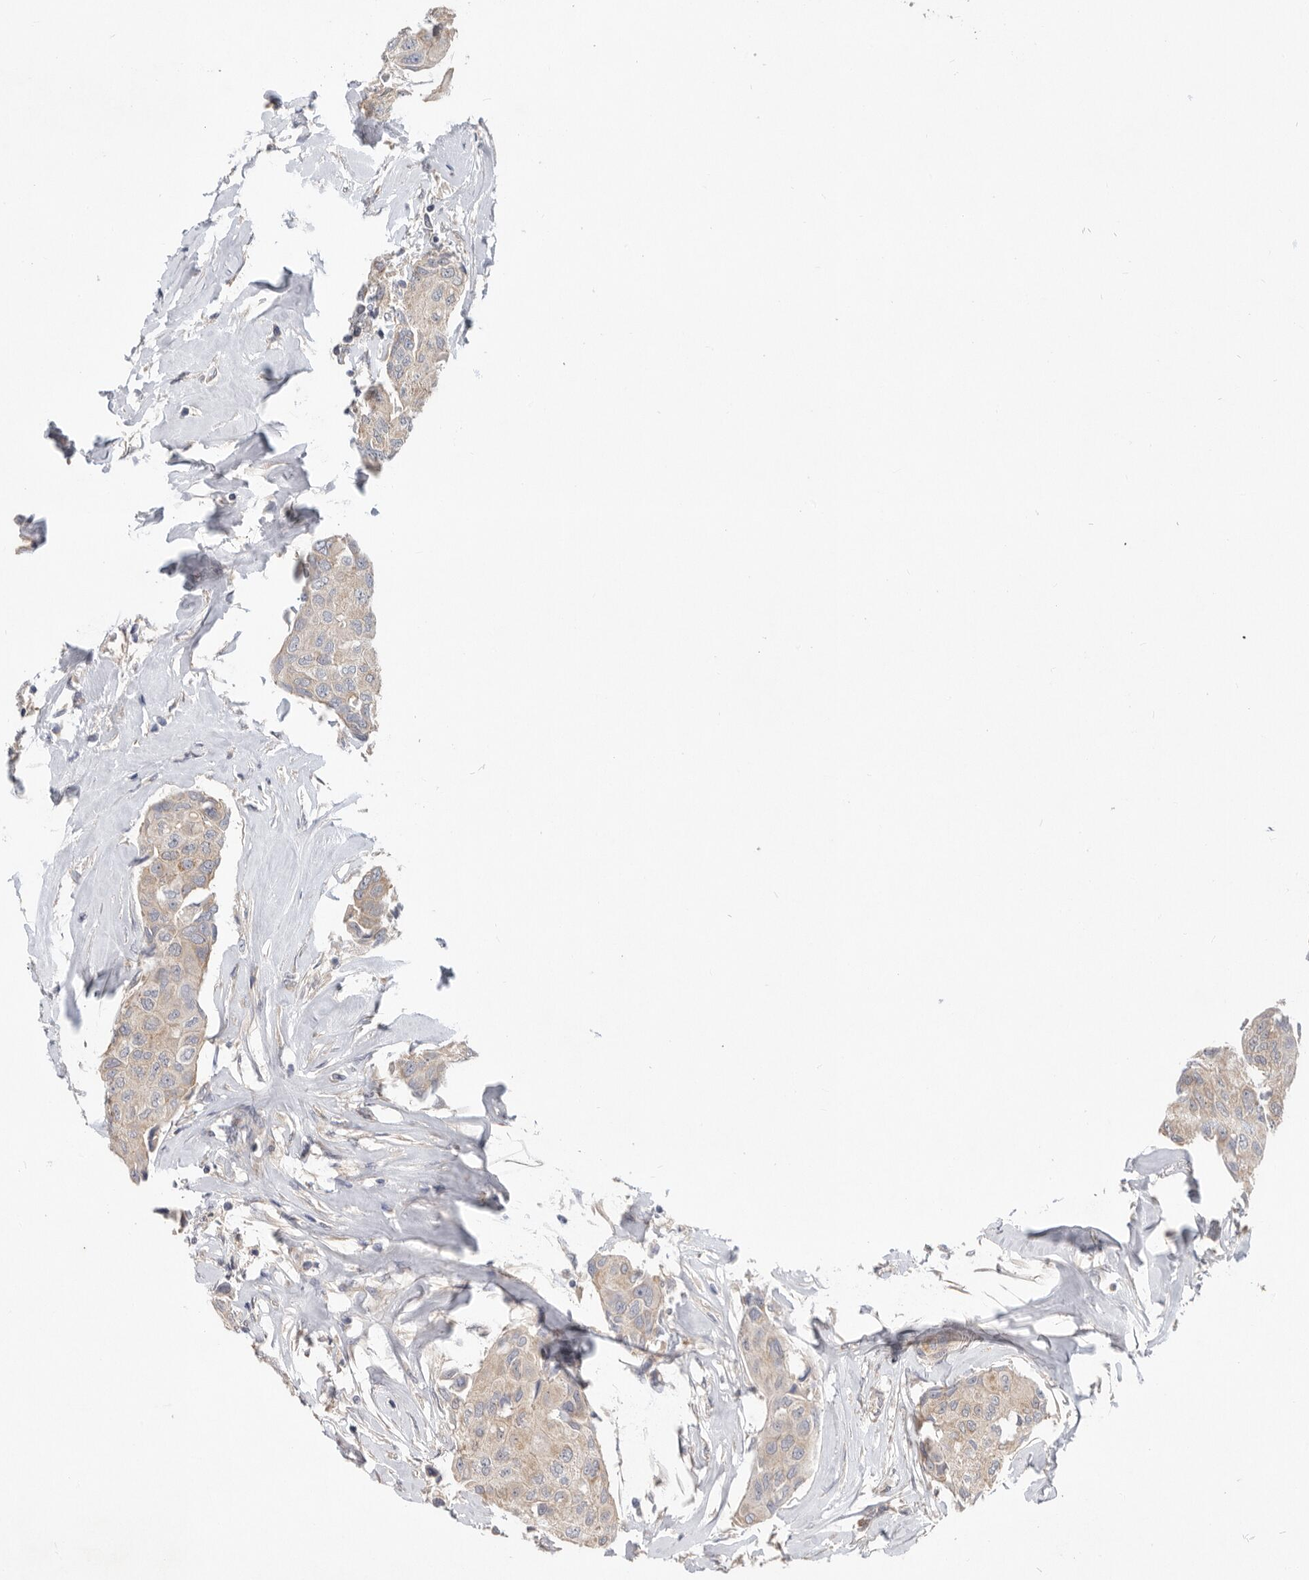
{"staining": {"intensity": "weak", "quantity": ">75%", "location": "cytoplasmic/membranous"}, "tissue": "breast cancer", "cell_type": "Tumor cells", "image_type": "cancer", "snomed": [{"axis": "morphology", "description": "Duct carcinoma"}, {"axis": "topography", "description": "Breast"}], "caption": "Brown immunohistochemical staining in human breast cancer (infiltrating ductal carcinoma) shows weak cytoplasmic/membranous expression in about >75% of tumor cells. (Stains: DAB in brown, nuclei in blue, Microscopy: brightfield microscopy at high magnification).", "gene": "MTFR1L", "patient": {"sex": "female", "age": 80}}